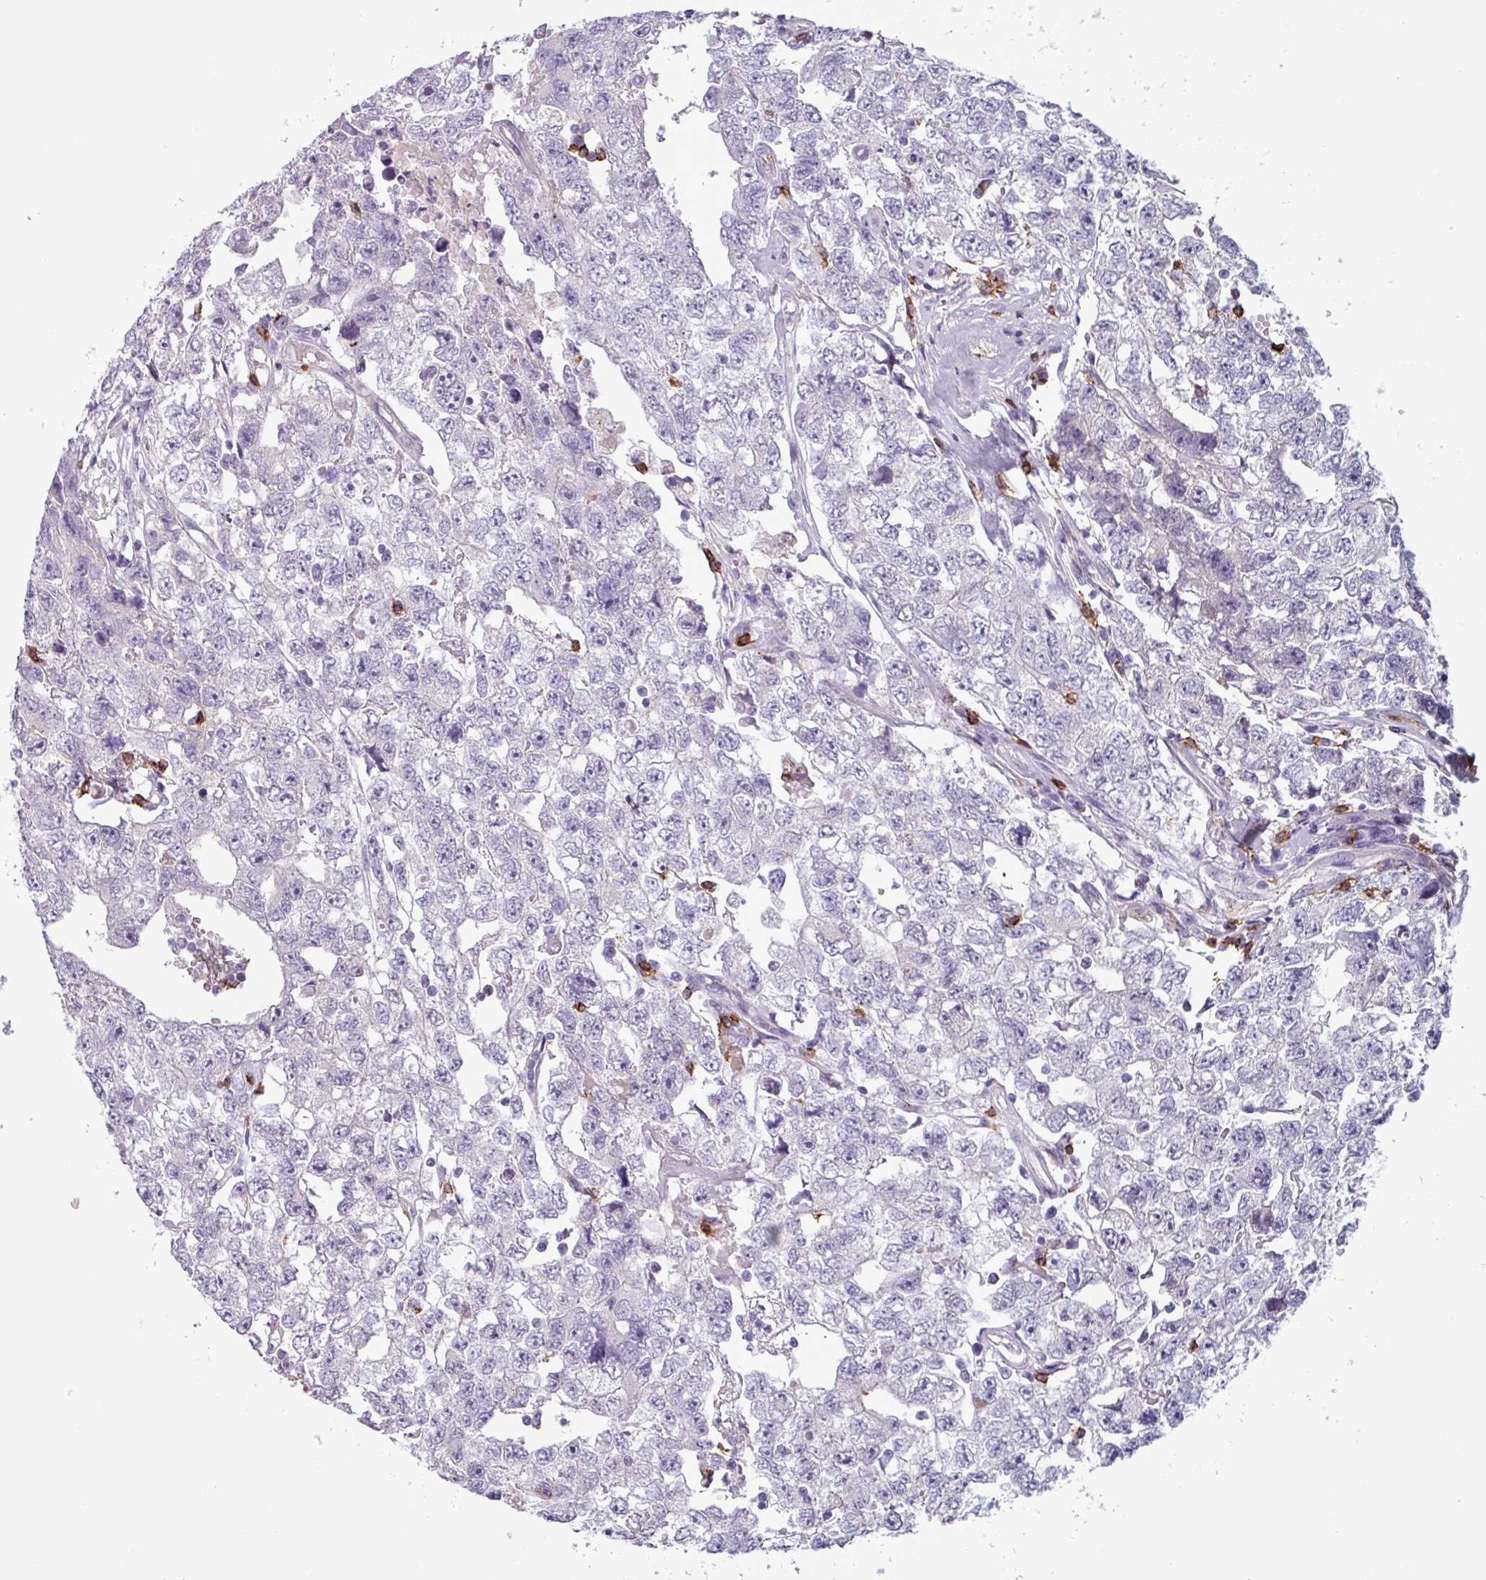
{"staining": {"intensity": "negative", "quantity": "none", "location": "none"}, "tissue": "testis cancer", "cell_type": "Tumor cells", "image_type": "cancer", "snomed": [{"axis": "morphology", "description": "Carcinoma, Embryonal, NOS"}, {"axis": "topography", "description": "Testis"}], "caption": "IHC of human testis embryonal carcinoma displays no staining in tumor cells.", "gene": "CD8A", "patient": {"sex": "male", "age": 22}}